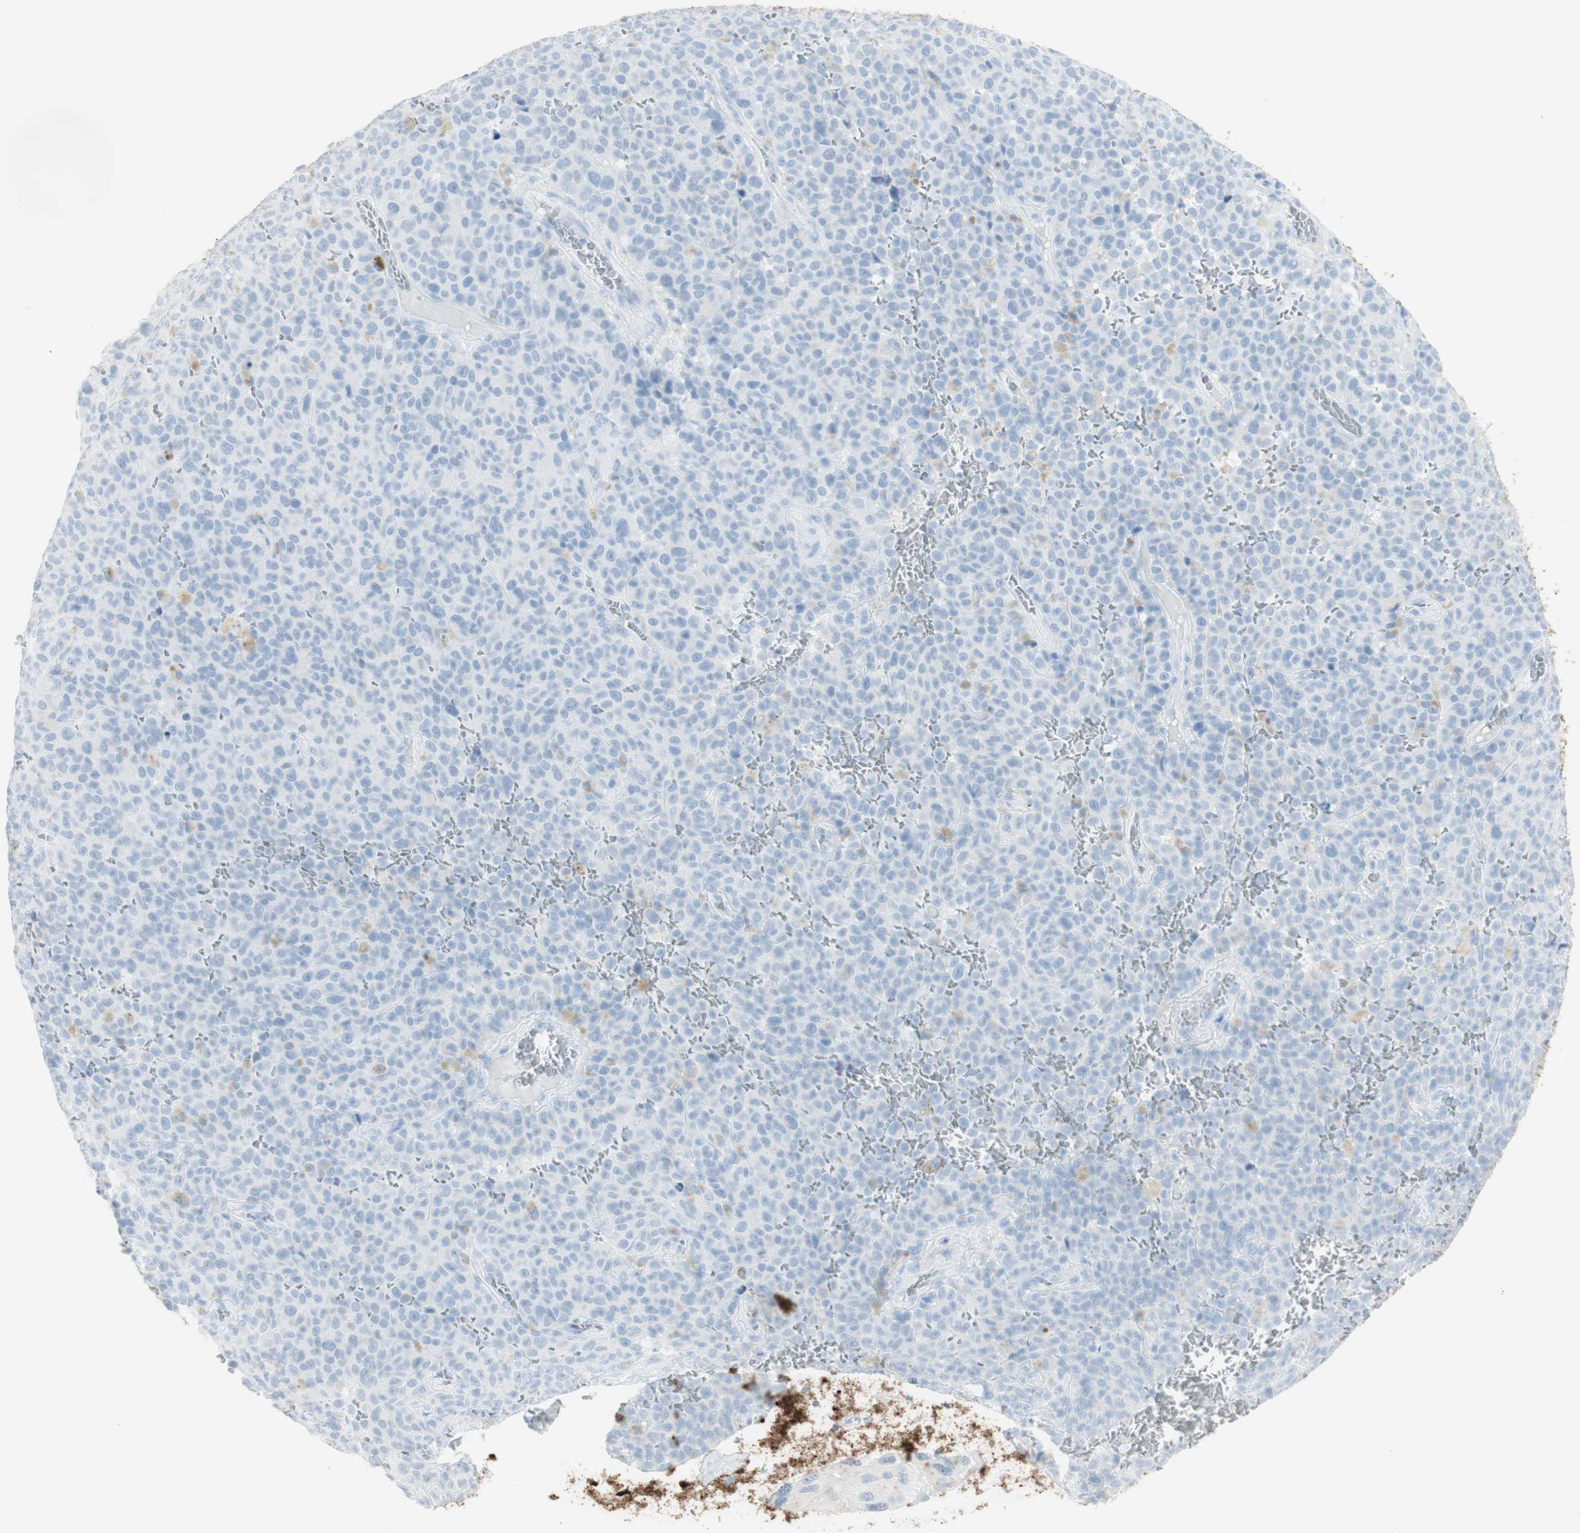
{"staining": {"intensity": "negative", "quantity": "none", "location": "none"}, "tissue": "melanoma", "cell_type": "Tumor cells", "image_type": "cancer", "snomed": [{"axis": "morphology", "description": "Malignant melanoma, NOS"}, {"axis": "topography", "description": "Skin"}], "caption": "There is no significant staining in tumor cells of malignant melanoma.", "gene": "NAPSA", "patient": {"sex": "female", "age": 82}}